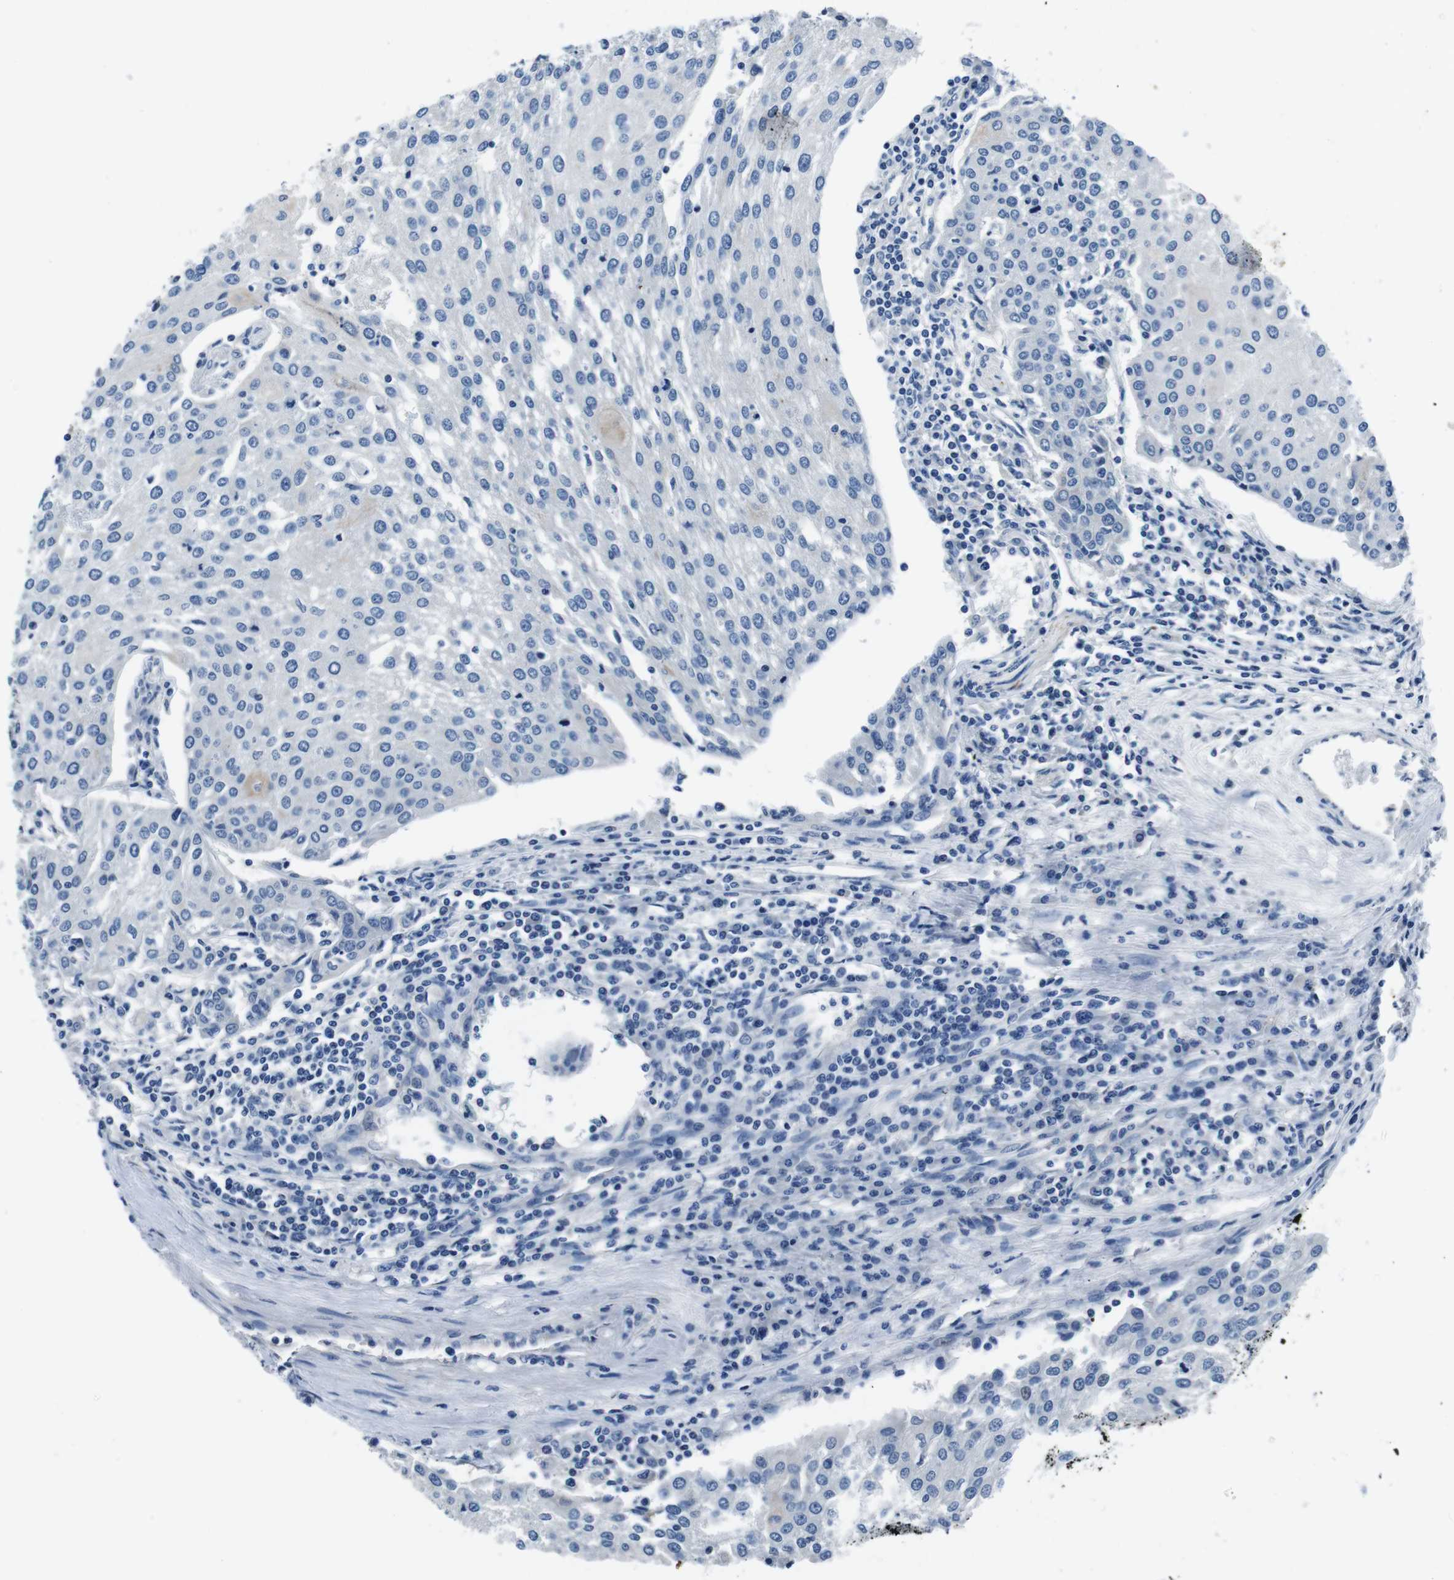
{"staining": {"intensity": "negative", "quantity": "none", "location": "none"}, "tissue": "urothelial cancer", "cell_type": "Tumor cells", "image_type": "cancer", "snomed": [{"axis": "morphology", "description": "Urothelial carcinoma, High grade"}, {"axis": "topography", "description": "Urinary bladder"}], "caption": "This is an immunohistochemistry photomicrograph of urothelial cancer. There is no staining in tumor cells.", "gene": "CASQ1", "patient": {"sex": "female", "age": 85}}